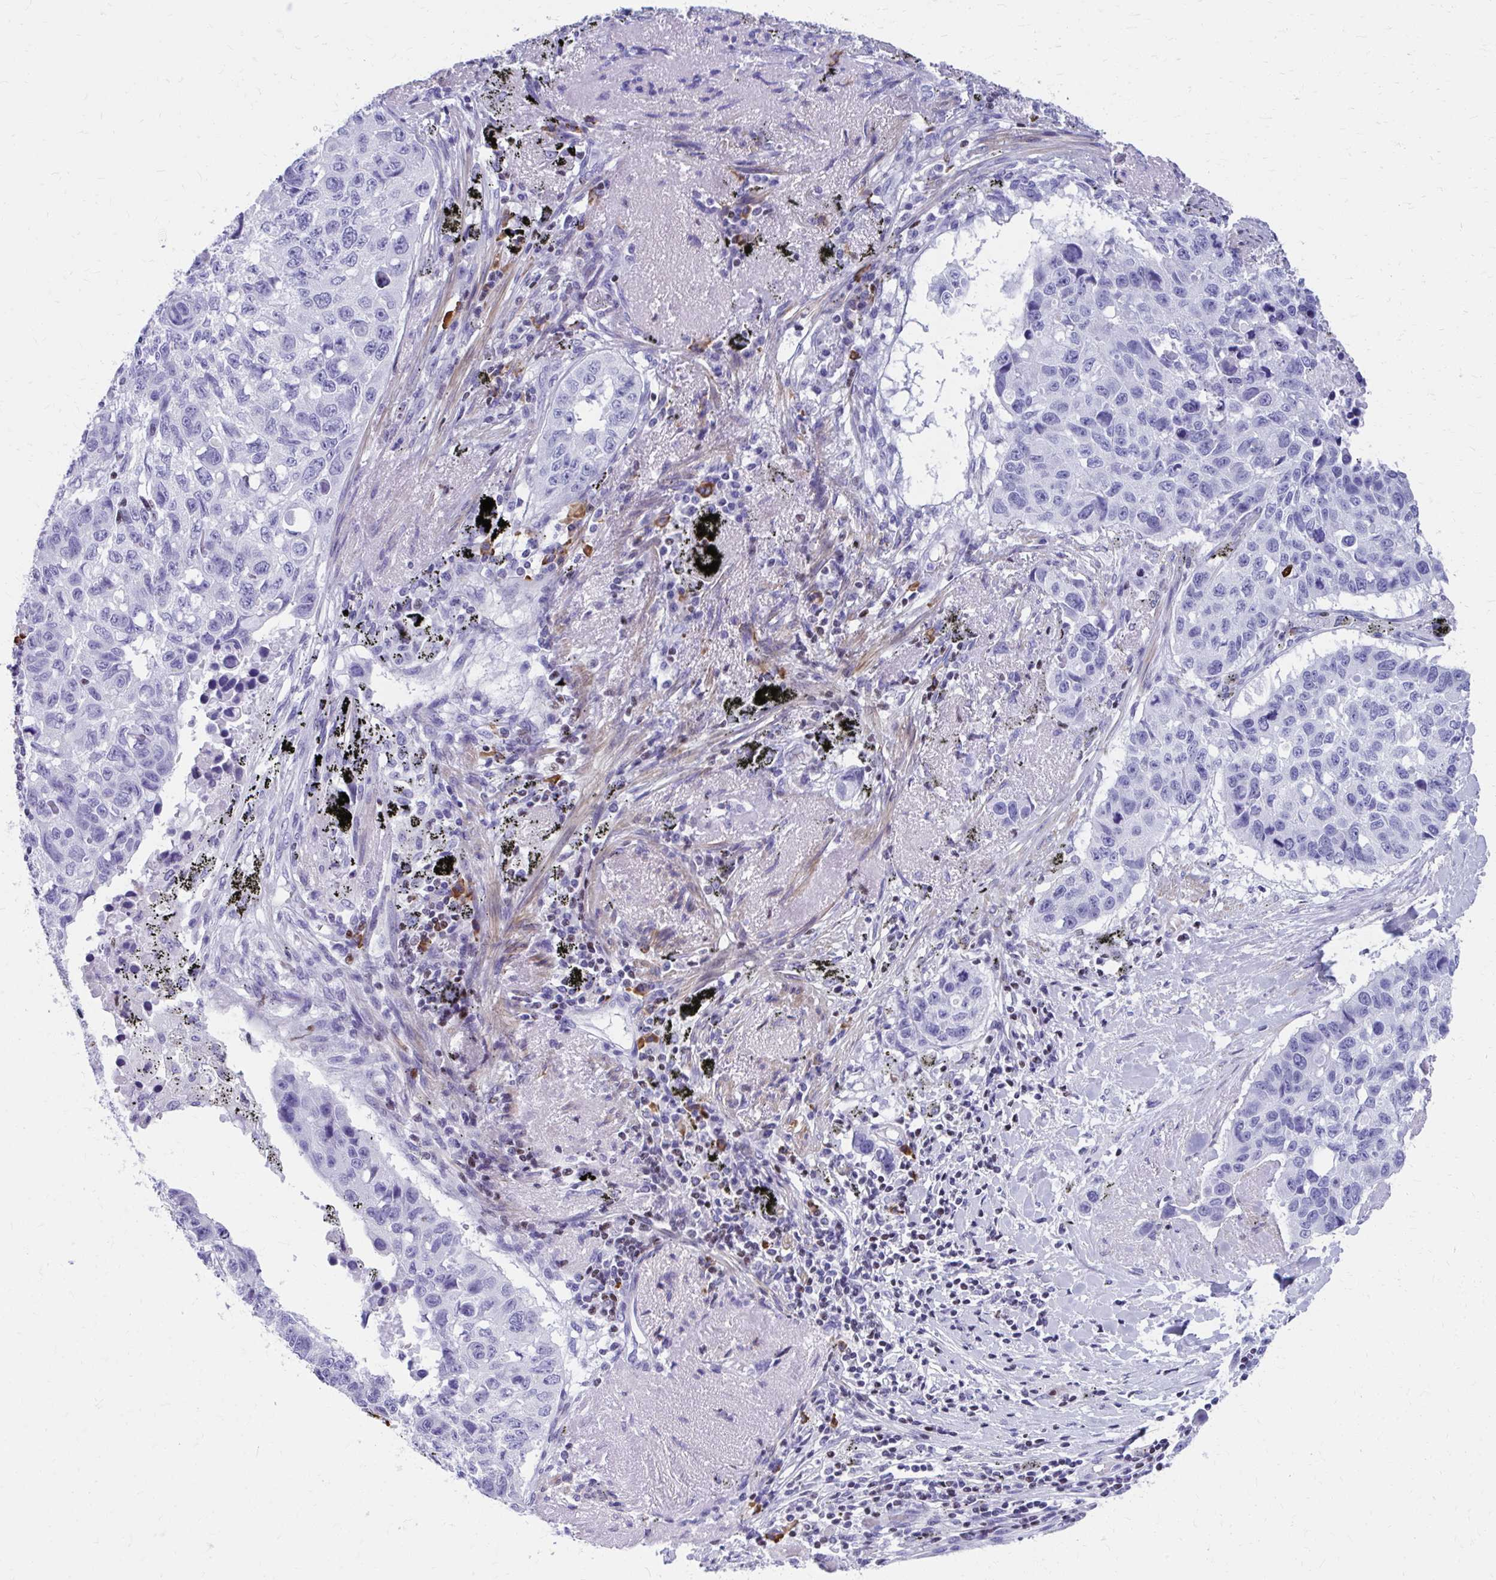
{"staining": {"intensity": "negative", "quantity": "none", "location": "none"}, "tissue": "lung cancer", "cell_type": "Tumor cells", "image_type": "cancer", "snomed": [{"axis": "morphology", "description": "Squamous cell carcinoma, NOS"}, {"axis": "topography", "description": "Lung"}], "caption": "This is a histopathology image of immunohistochemistry (IHC) staining of squamous cell carcinoma (lung), which shows no staining in tumor cells.", "gene": "RUNX3", "patient": {"sex": "male", "age": 60}}